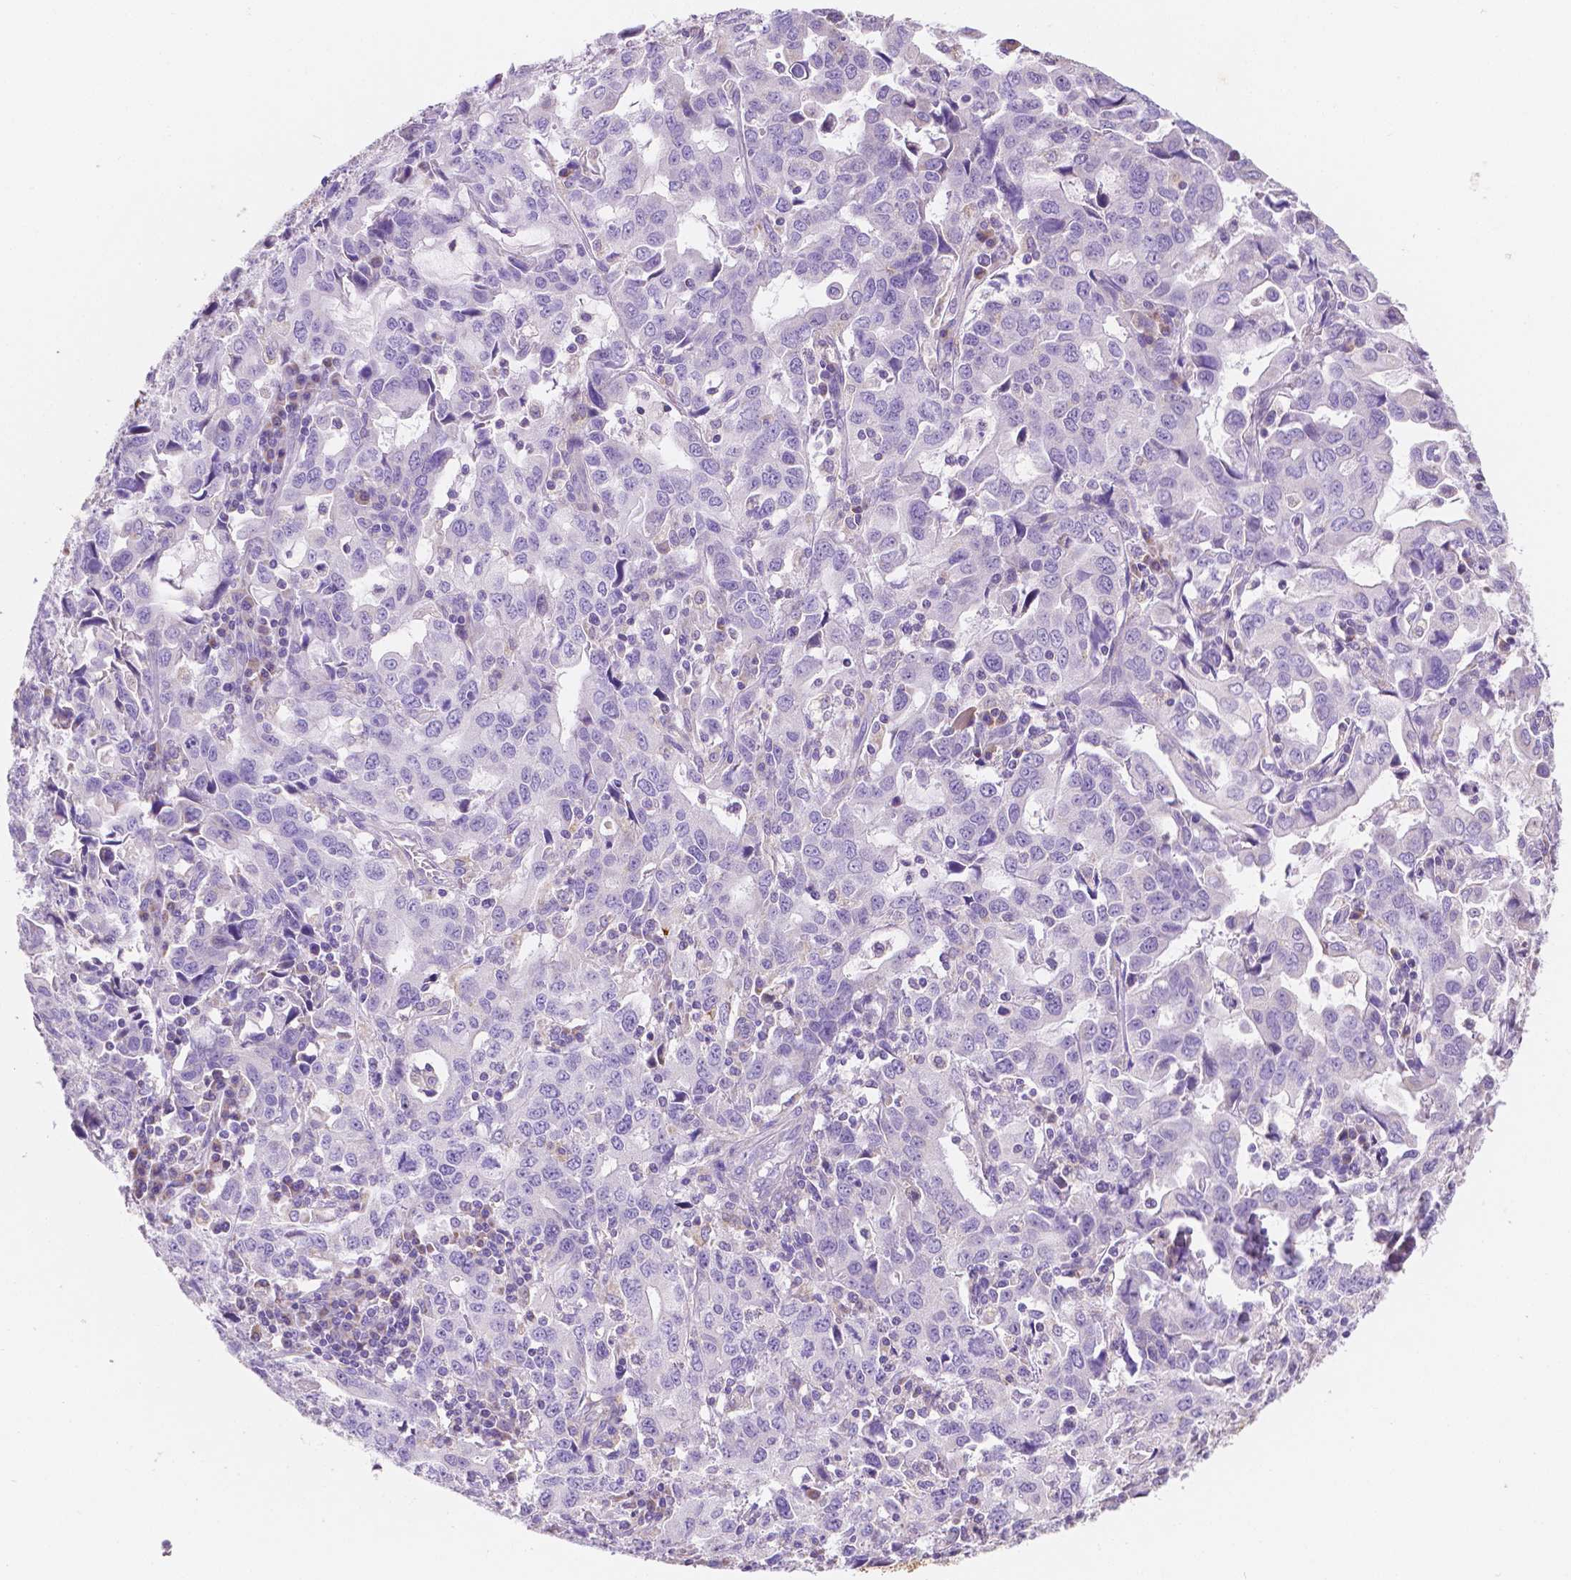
{"staining": {"intensity": "negative", "quantity": "none", "location": "none"}, "tissue": "stomach cancer", "cell_type": "Tumor cells", "image_type": "cancer", "snomed": [{"axis": "morphology", "description": "Adenocarcinoma, NOS"}, {"axis": "topography", "description": "Stomach, upper"}], "caption": "Tumor cells show no significant staining in adenocarcinoma (stomach).", "gene": "TMEM130", "patient": {"sex": "male", "age": 85}}